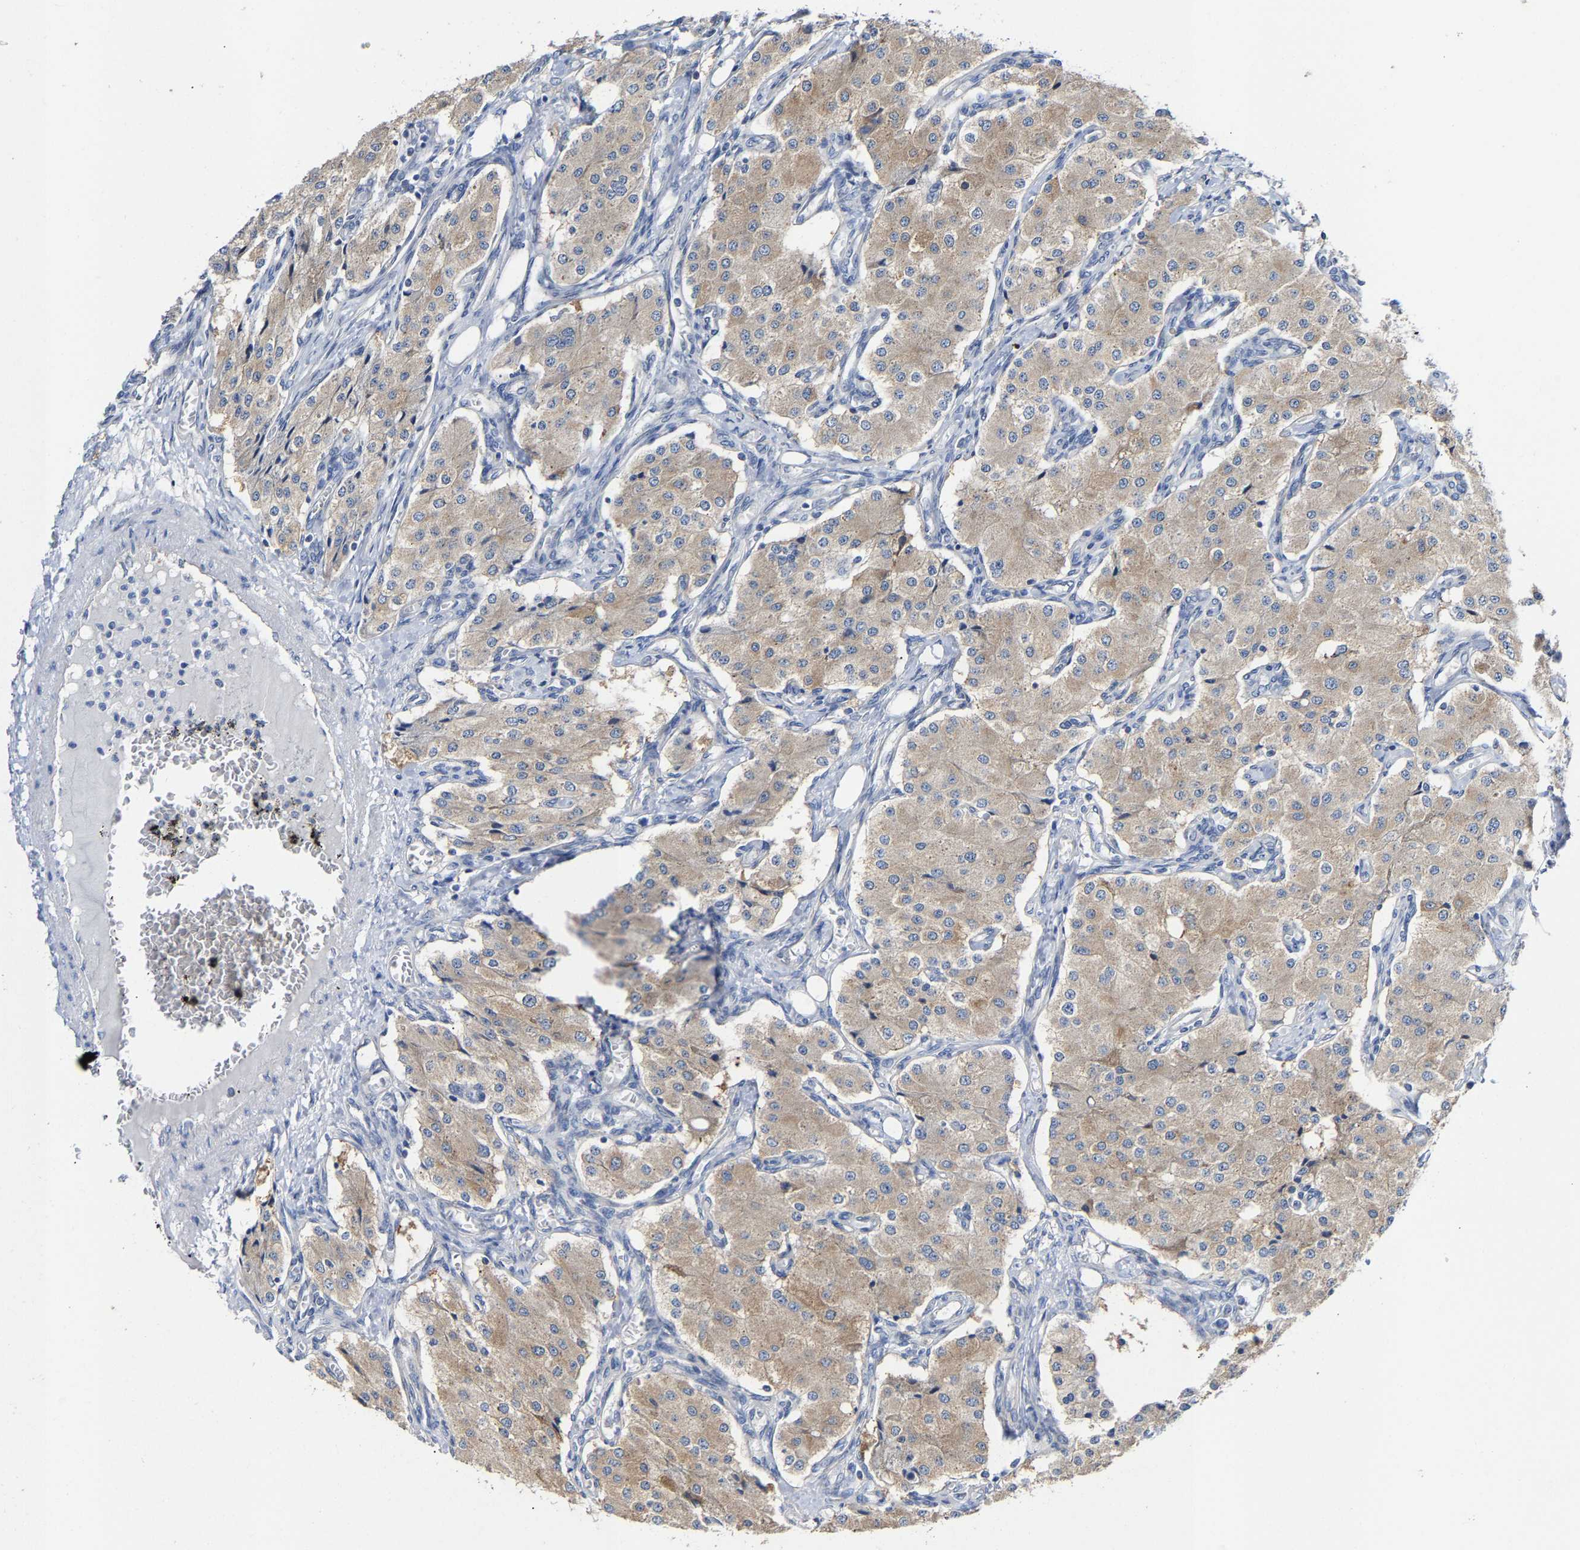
{"staining": {"intensity": "weak", "quantity": "25%-75%", "location": "cytoplasmic/membranous"}, "tissue": "carcinoid", "cell_type": "Tumor cells", "image_type": "cancer", "snomed": [{"axis": "morphology", "description": "Carcinoid, malignant, NOS"}, {"axis": "topography", "description": "Colon"}], "caption": "Carcinoid tissue reveals weak cytoplasmic/membranous staining in about 25%-75% of tumor cells", "gene": "PPP1R15A", "patient": {"sex": "female", "age": 52}}